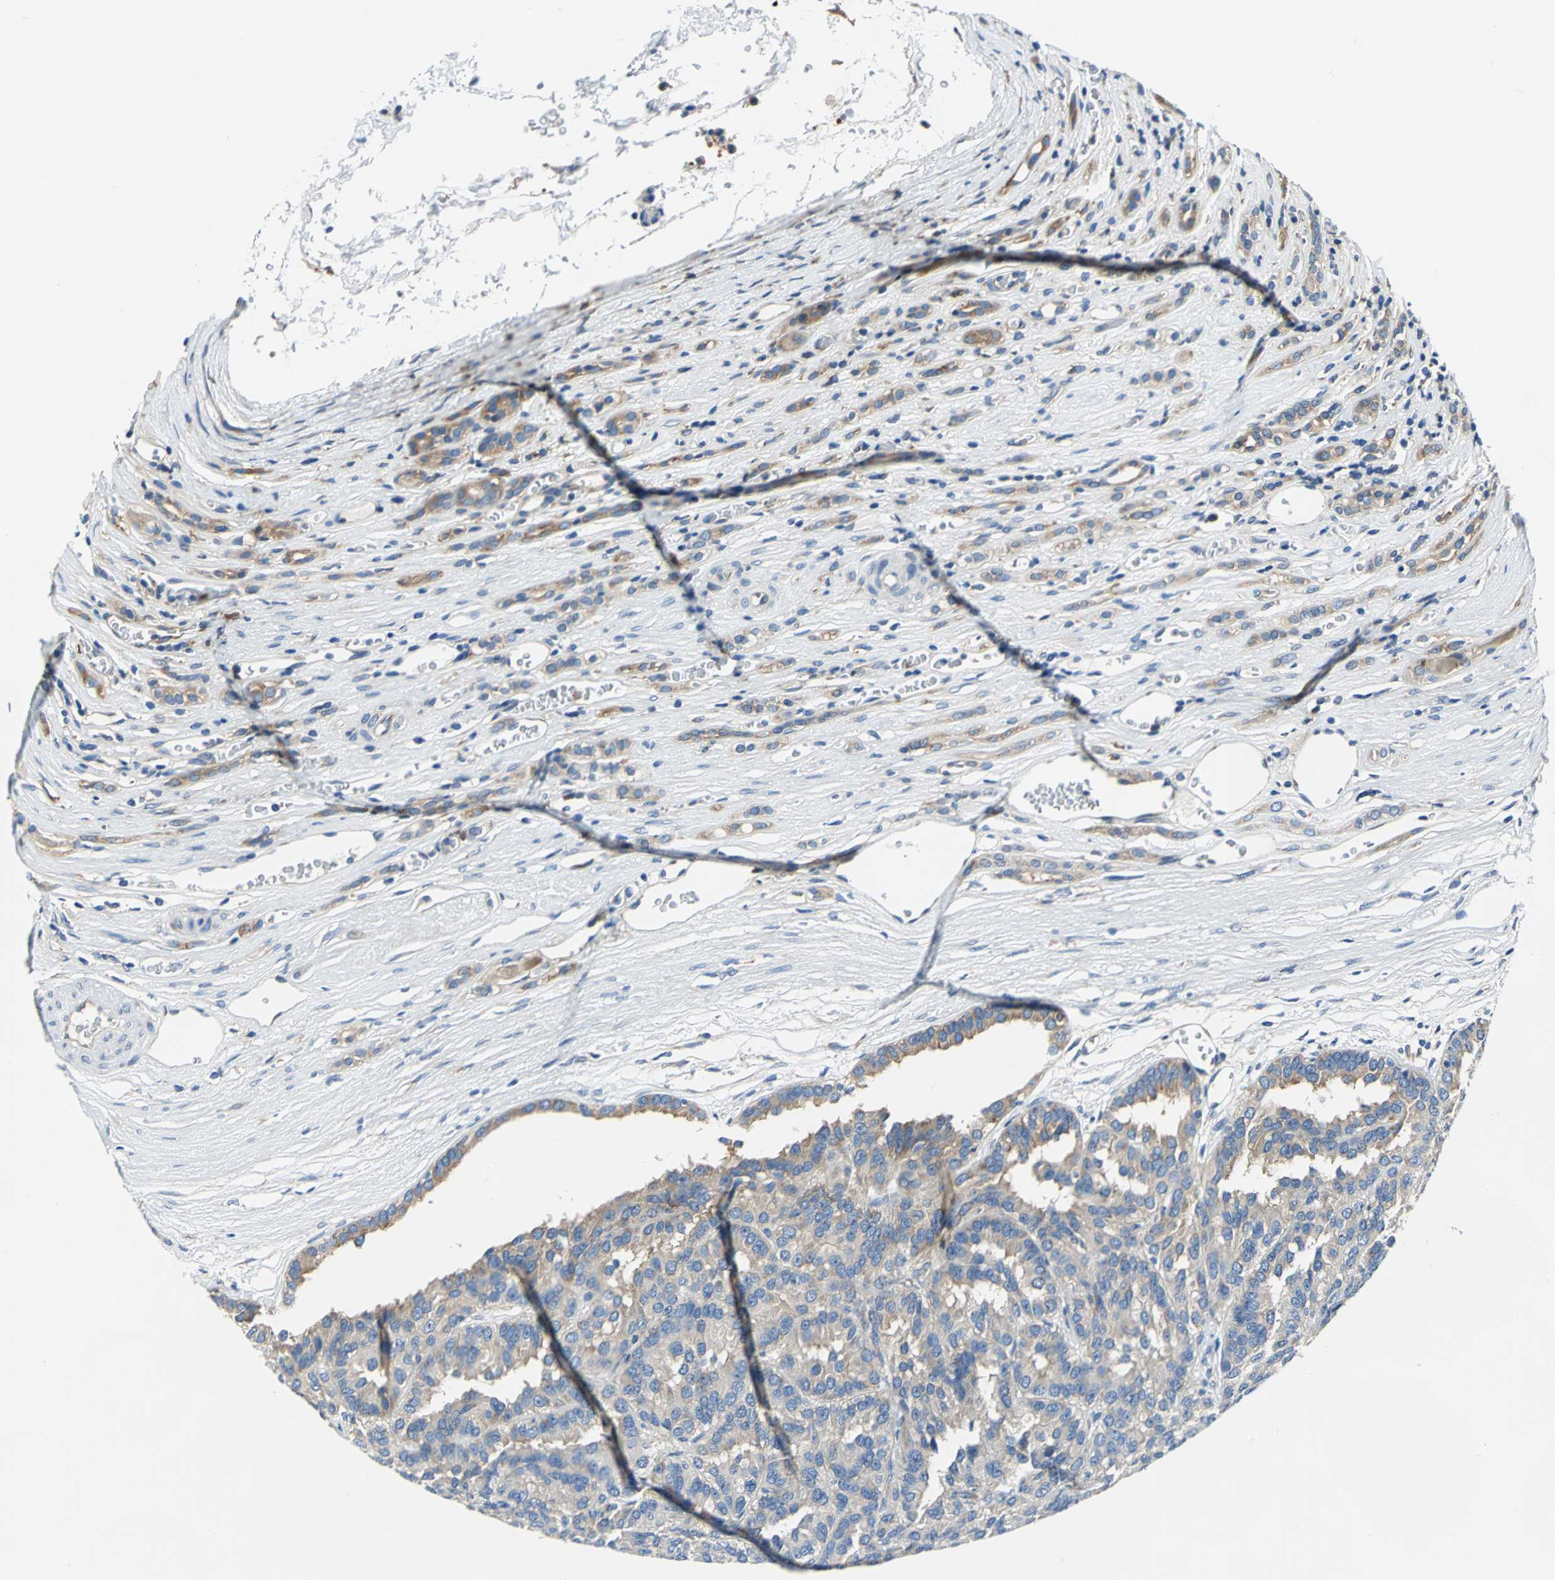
{"staining": {"intensity": "moderate", "quantity": ">75%", "location": "cytoplasmic/membranous"}, "tissue": "renal cancer", "cell_type": "Tumor cells", "image_type": "cancer", "snomed": [{"axis": "morphology", "description": "Adenocarcinoma, NOS"}, {"axis": "topography", "description": "Kidney"}], "caption": "DAB (3,3'-diaminobenzidine) immunohistochemical staining of human renal cancer shows moderate cytoplasmic/membranous protein expression in about >75% of tumor cells. Immunohistochemistry (ihc) stains the protein in brown and the nuclei are stained blue.", "gene": "TRIM25", "patient": {"sex": "male", "age": 46}}